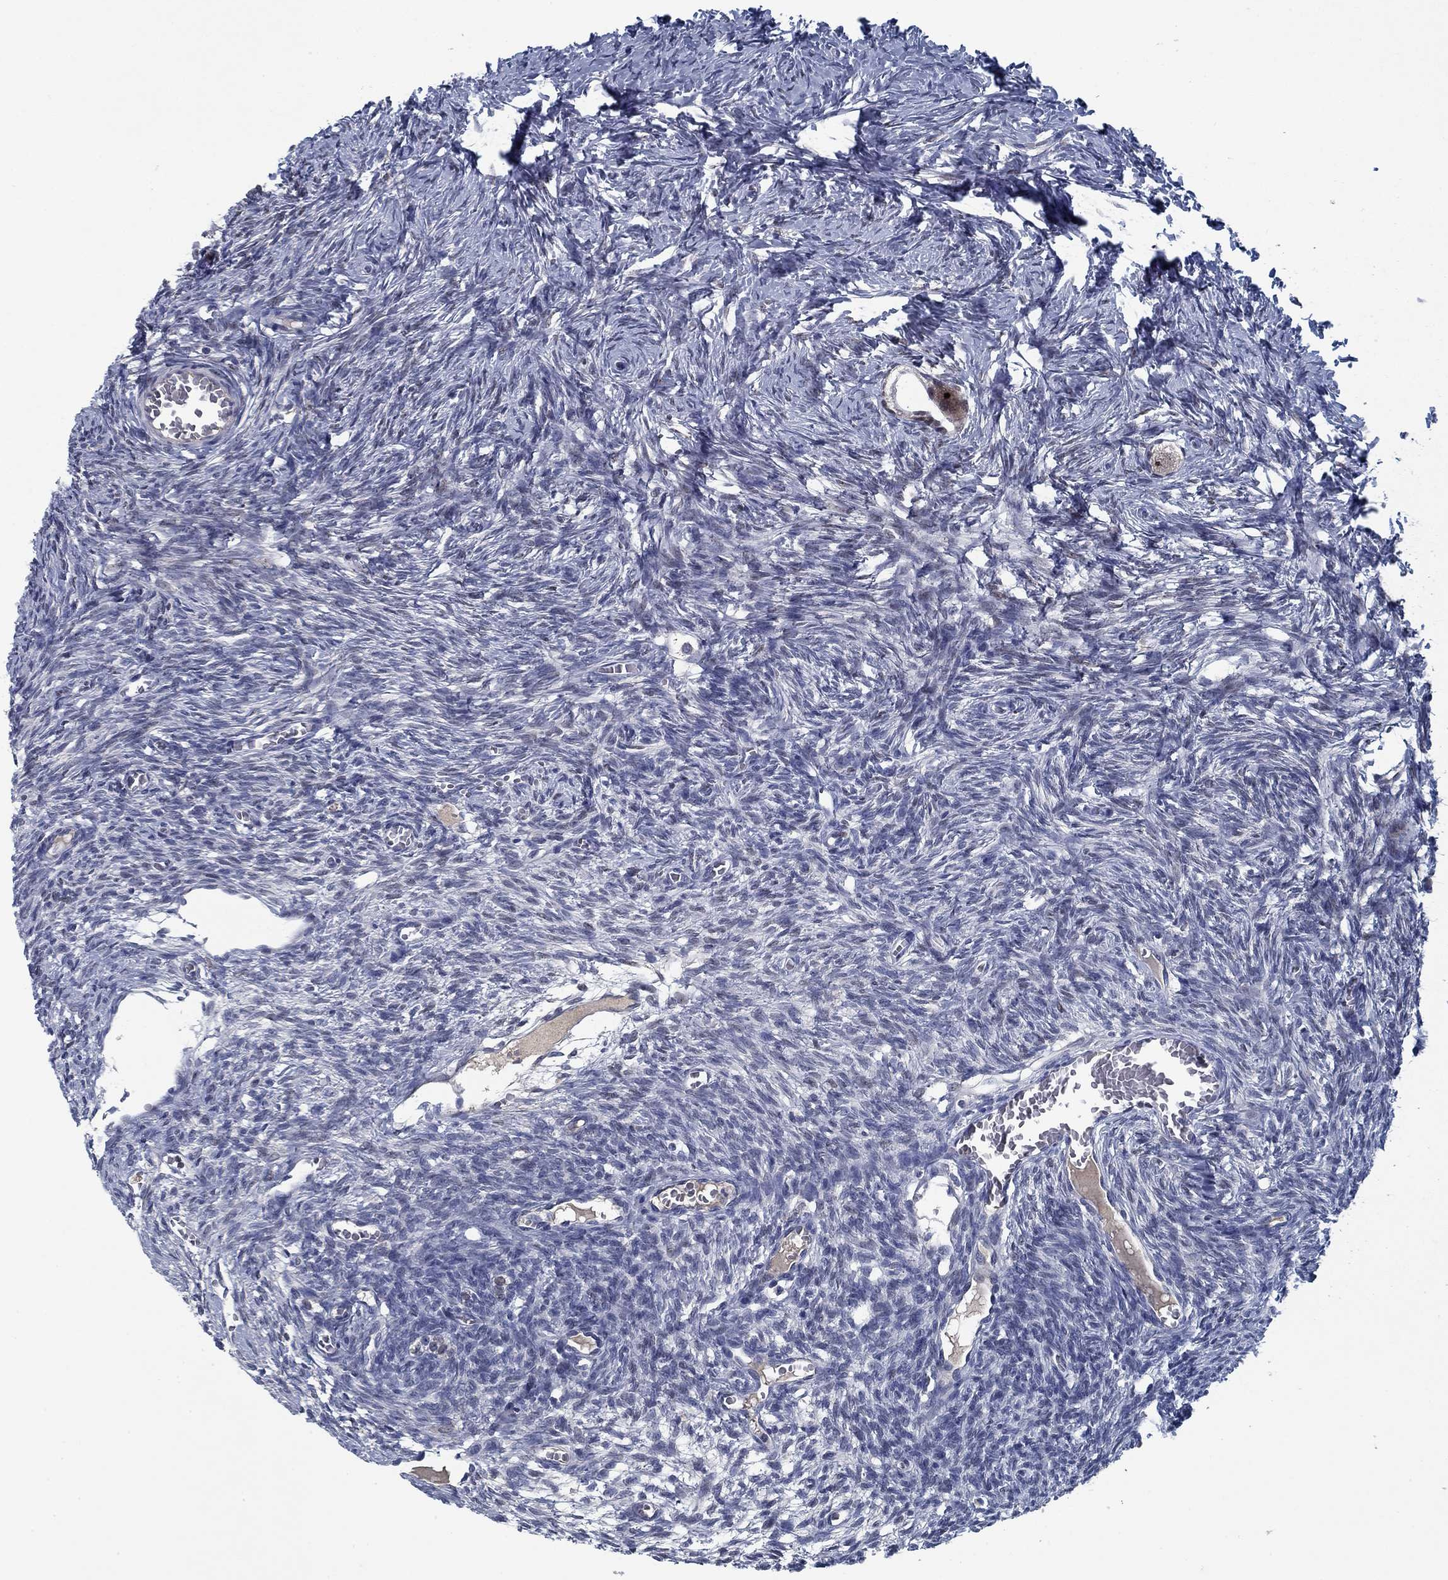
{"staining": {"intensity": "negative", "quantity": "none", "location": "none"}, "tissue": "ovary", "cell_type": "Follicle cells", "image_type": "normal", "snomed": [{"axis": "morphology", "description": "Normal tissue, NOS"}, {"axis": "topography", "description": "Ovary"}], "caption": "DAB (3,3'-diaminobenzidine) immunohistochemical staining of unremarkable human ovary exhibits no significant staining in follicle cells.", "gene": "PNMA8A", "patient": {"sex": "female", "age": 27}}